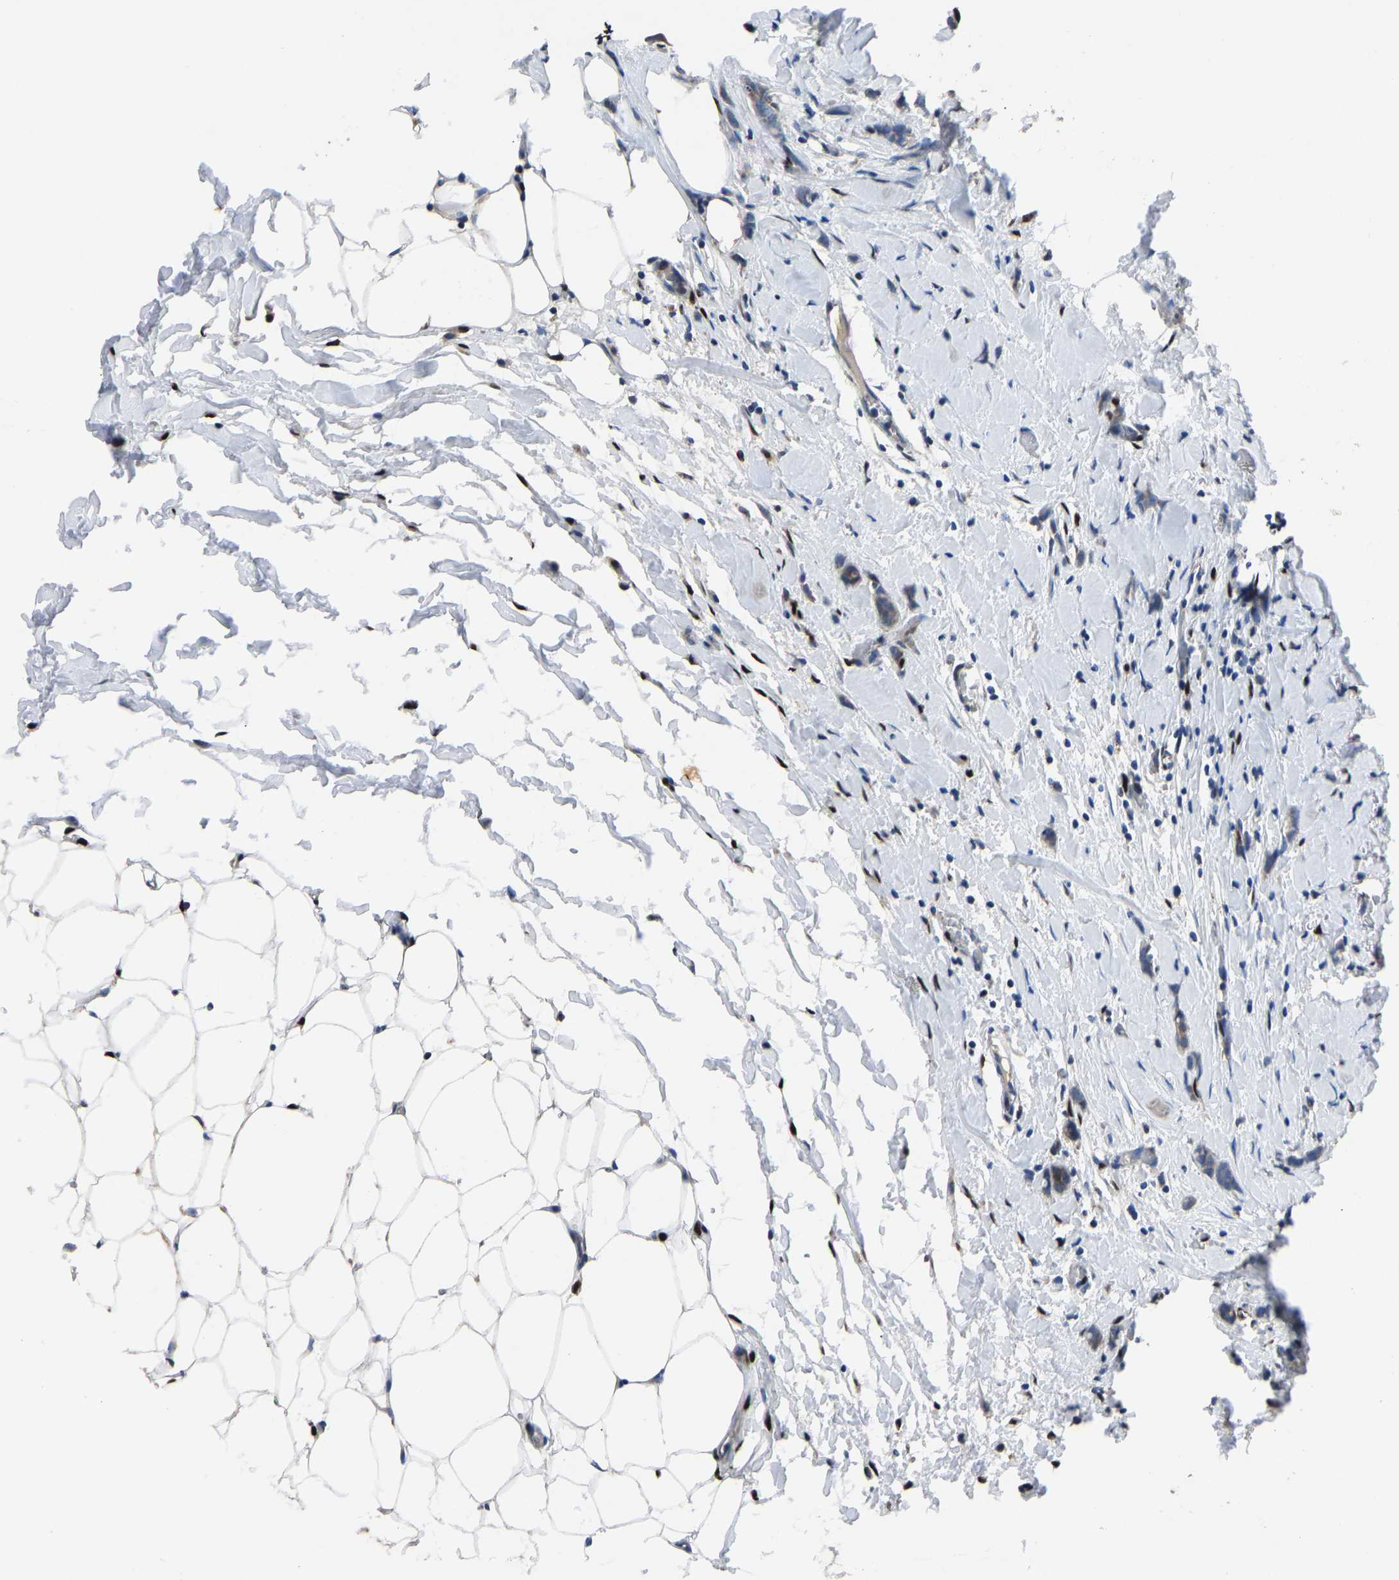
{"staining": {"intensity": "negative", "quantity": "none", "location": "none"}, "tissue": "breast cancer", "cell_type": "Tumor cells", "image_type": "cancer", "snomed": [{"axis": "morphology", "description": "Lobular carcinoma, in situ"}, {"axis": "morphology", "description": "Lobular carcinoma"}, {"axis": "topography", "description": "Breast"}], "caption": "Breast cancer was stained to show a protein in brown. There is no significant expression in tumor cells. The staining is performed using DAB (3,3'-diaminobenzidine) brown chromogen with nuclei counter-stained in using hematoxylin.", "gene": "EGR1", "patient": {"sex": "female", "age": 41}}